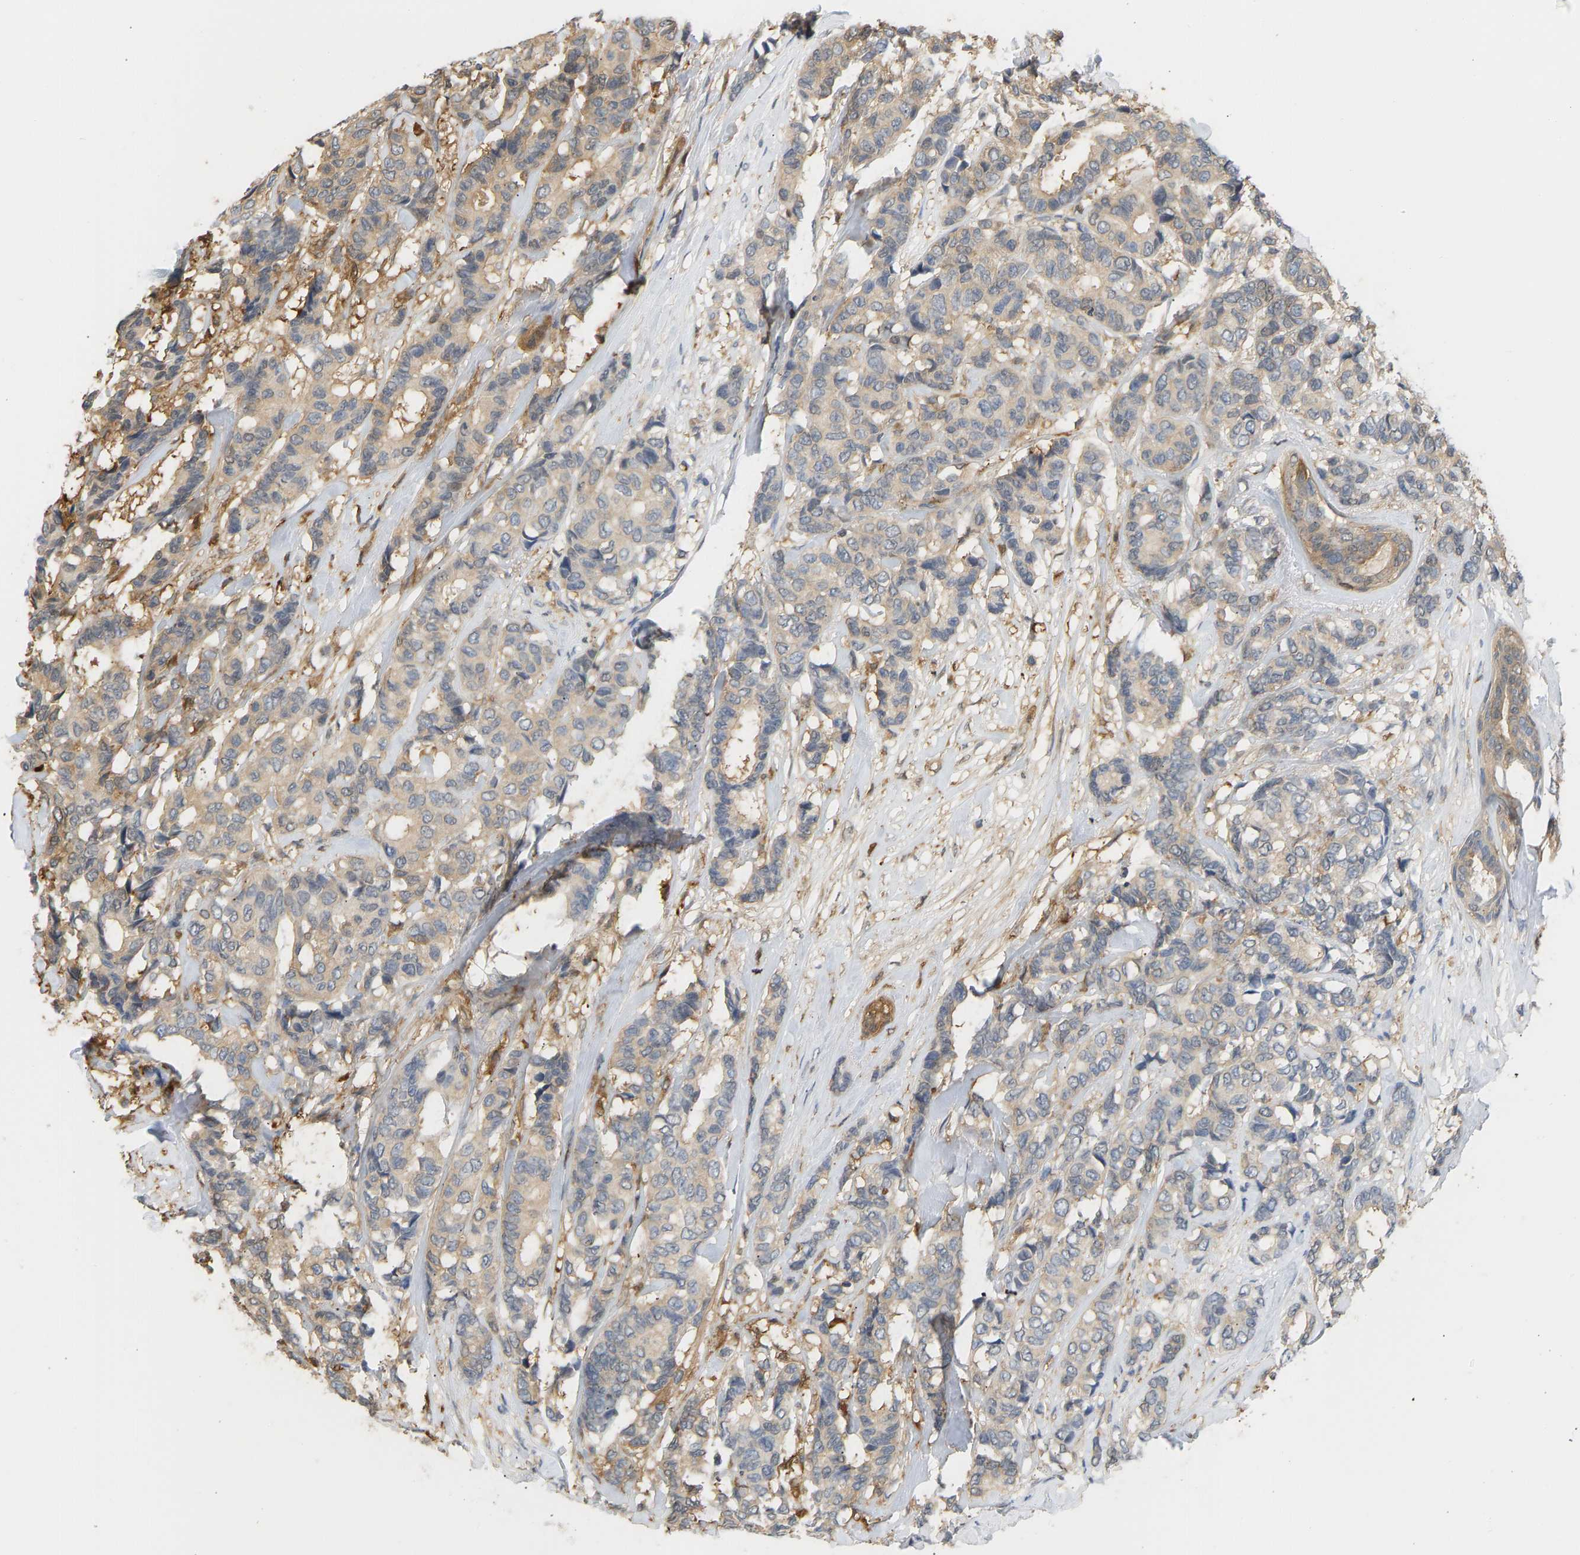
{"staining": {"intensity": "weak", "quantity": "25%-75%", "location": "cytoplasmic/membranous"}, "tissue": "breast cancer", "cell_type": "Tumor cells", "image_type": "cancer", "snomed": [{"axis": "morphology", "description": "Duct carcinoma"}, {"axis": "topography", "description": "Breast"}], "caption": "Tumor cells display low levels of weak cytoplasmic/membranous positivity in approximately 25%-75% of cells in human breast infiltrating ductal carcinoma. (Stains: DAB (3,3'-diaminobenzidine) in brown, nuclei in blue, Microscopy: brightfield microscopy at high magnification).", "gene": "ENO1", "patient": {"sex": "female", "age": 87}}